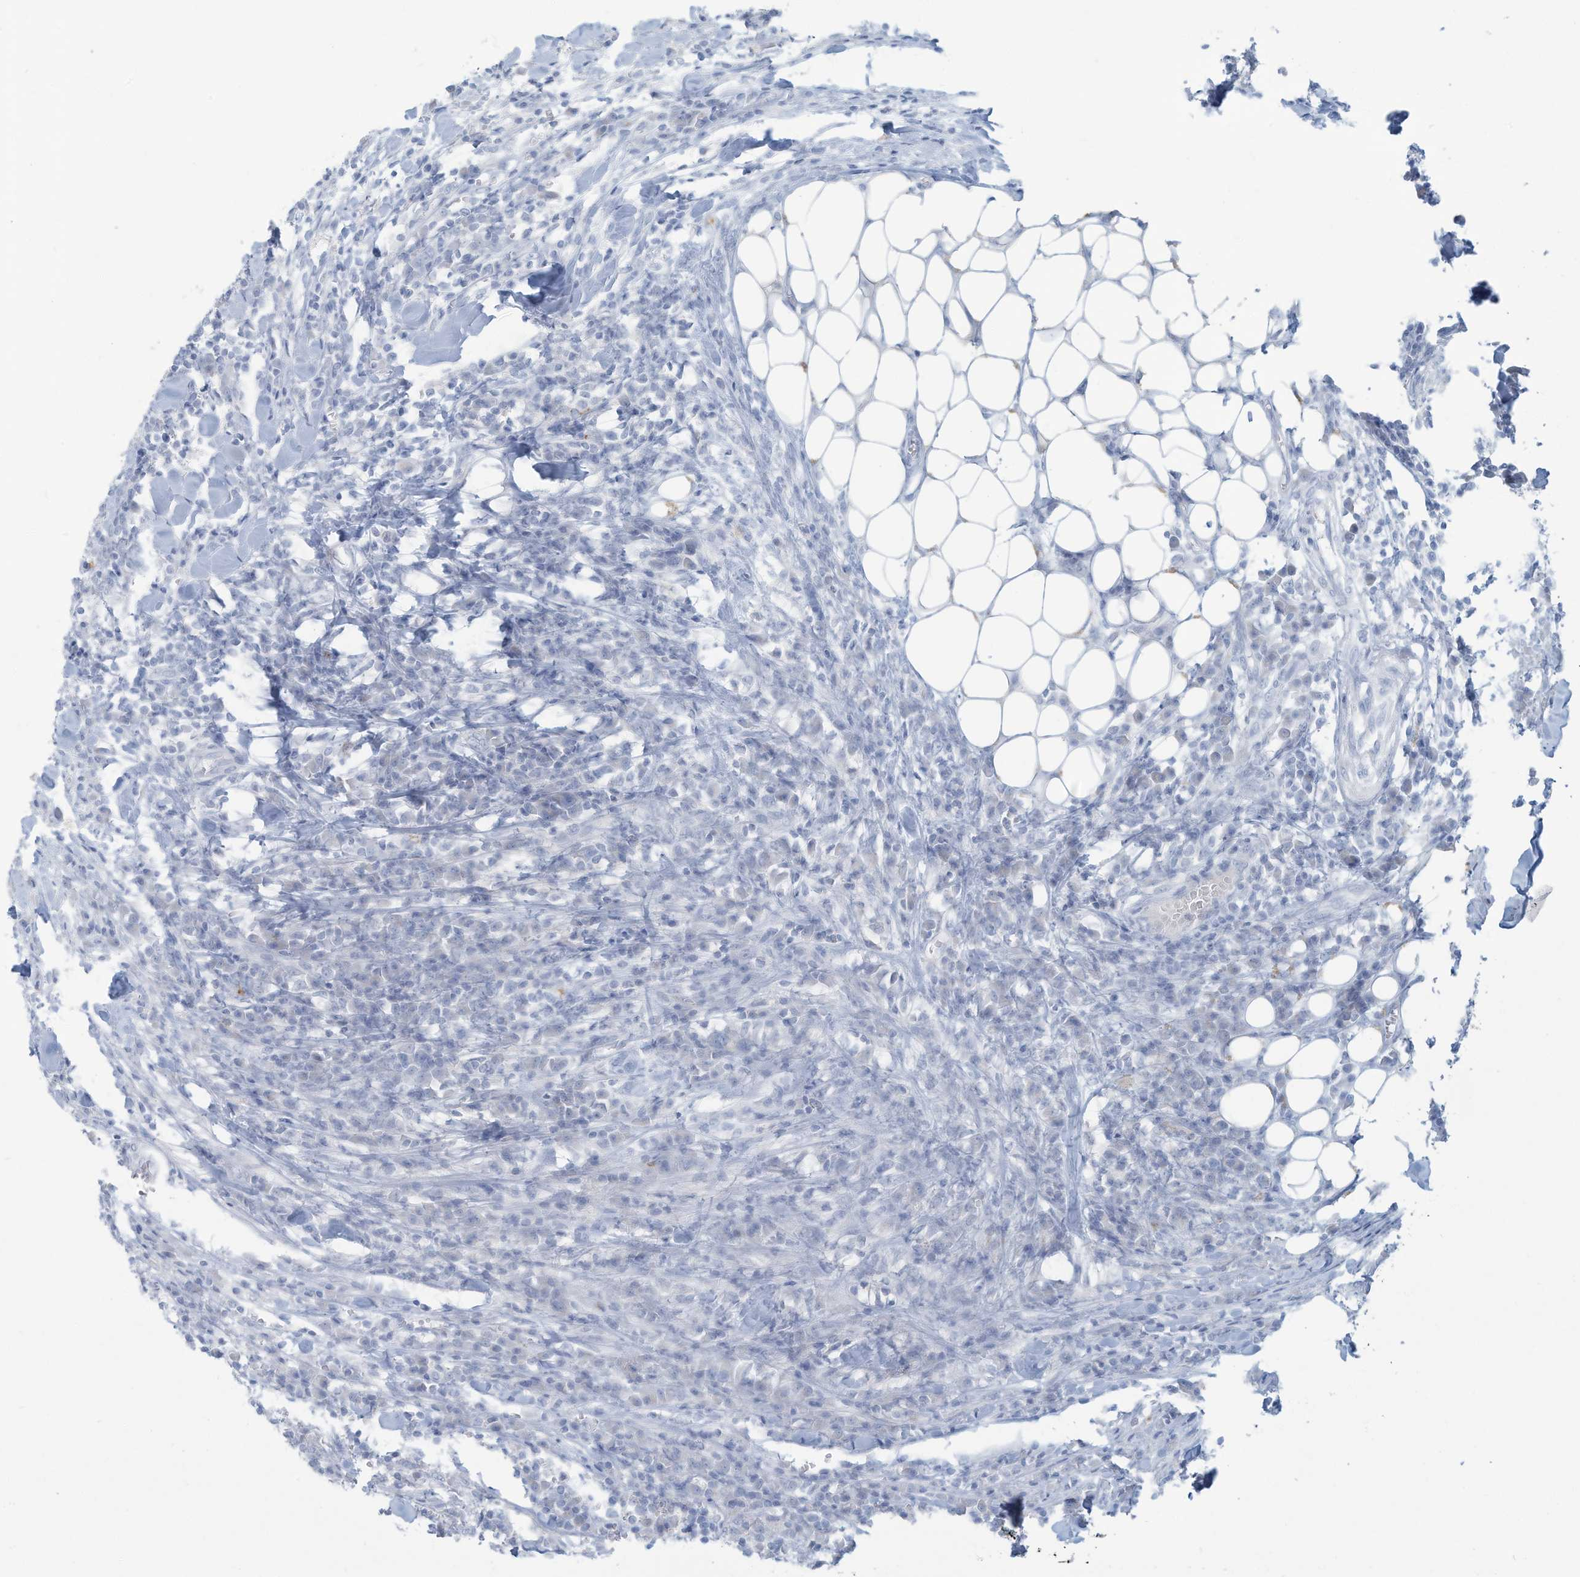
{"staining": {"intensity": "negative", "quantity": "none", "location": "none"}, "tissue": "head and neck cancer", "cell_type": "Tumor cells", "image_type": "cancer", "snomed": [{"axis": "morphology", "description": "Squamous cell carcinoma, NOS"}, {"axis": "topography", "description": "Head-Neck"}], "caption": "DAB (3,3'-diaminobenzidine) immunohistochemical staining of head and neck cancer (squamous cell carcinoma) shows no significant expression in tumor cells.", "gene": "ERI2", "patient": {"sex": "male", "age": 66}}